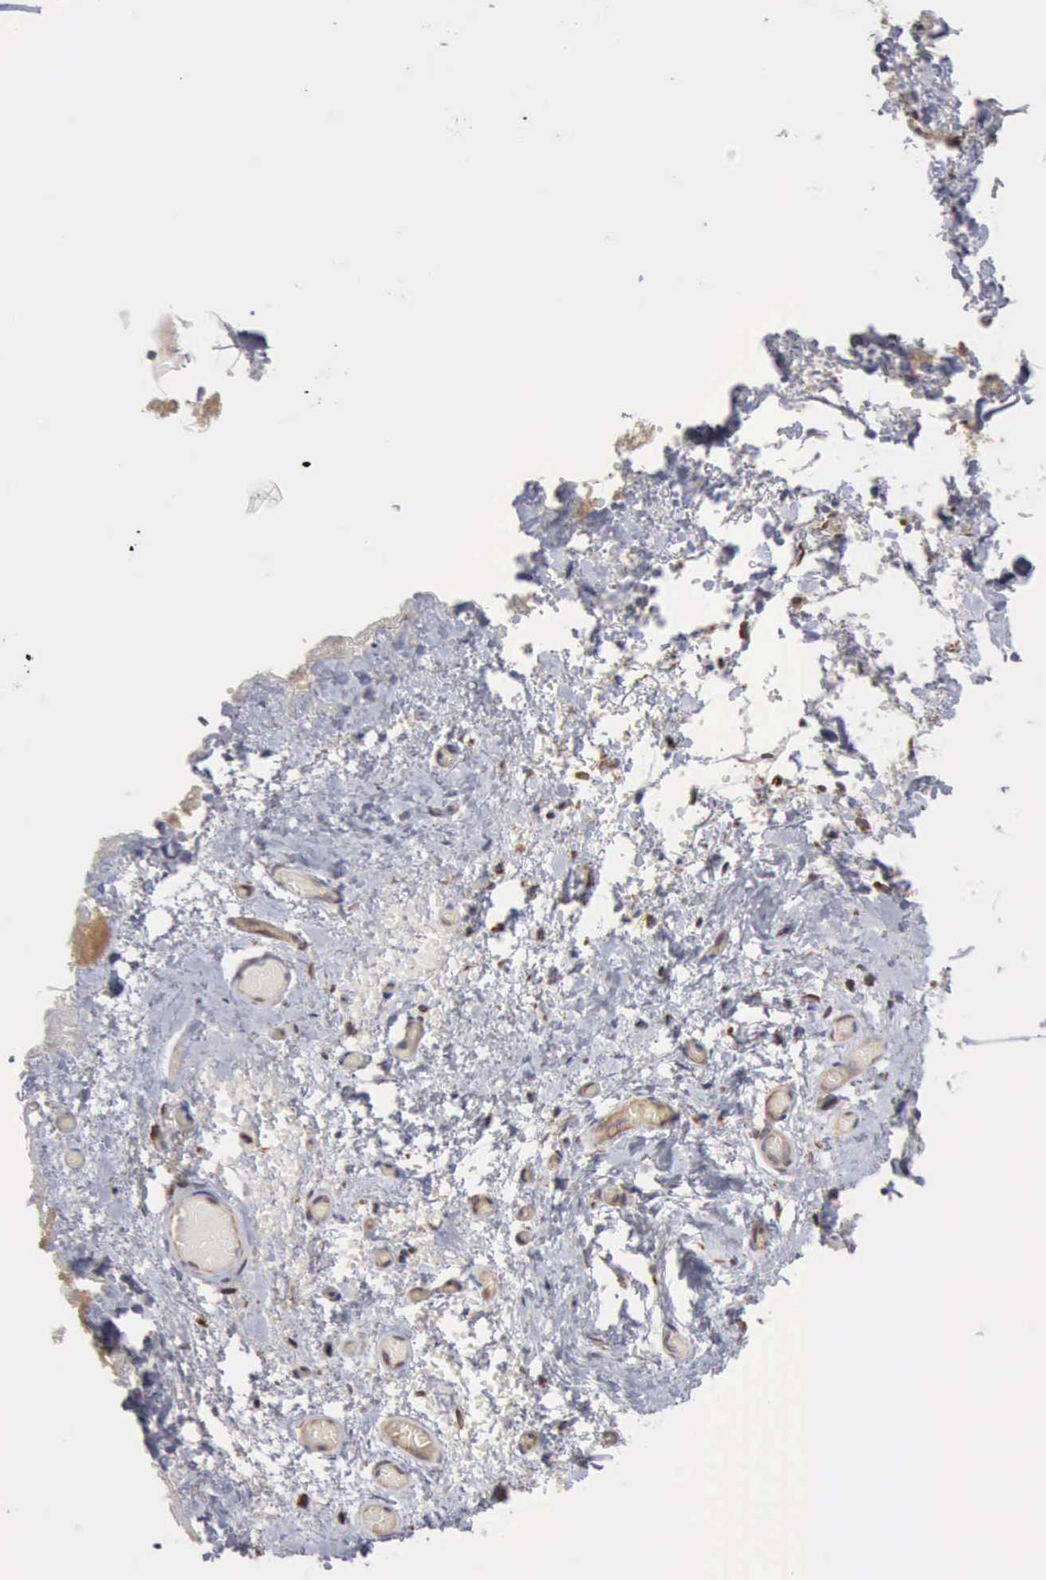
{"staining": {"intensity": "weak", "quantity": "<25%", "location": "nuclear"}, "tissue": "skeletal muscle", "cell_type": "Myocytes", "image_type": "normal", "snomed": [{"axis": "morphology", "description": "Normal tissue, NOS"}, {"axis": "topography", "description": "Skeletal muscle"}, {"axis": "topography", "description": "Soft tissue"}], "caption": "This photomicrograph is of unremarkable skeletal muscle stained with immunohistochemistry to label a protein in brown with the nuclei are counter-stained blue. There is no positivity in myocytes. (Brightfield microscopy of DAB immunohistochemistry (IHC) at high magnification).", "gene": "APOL2", "patient": {"sex": "female", "age": 58}}